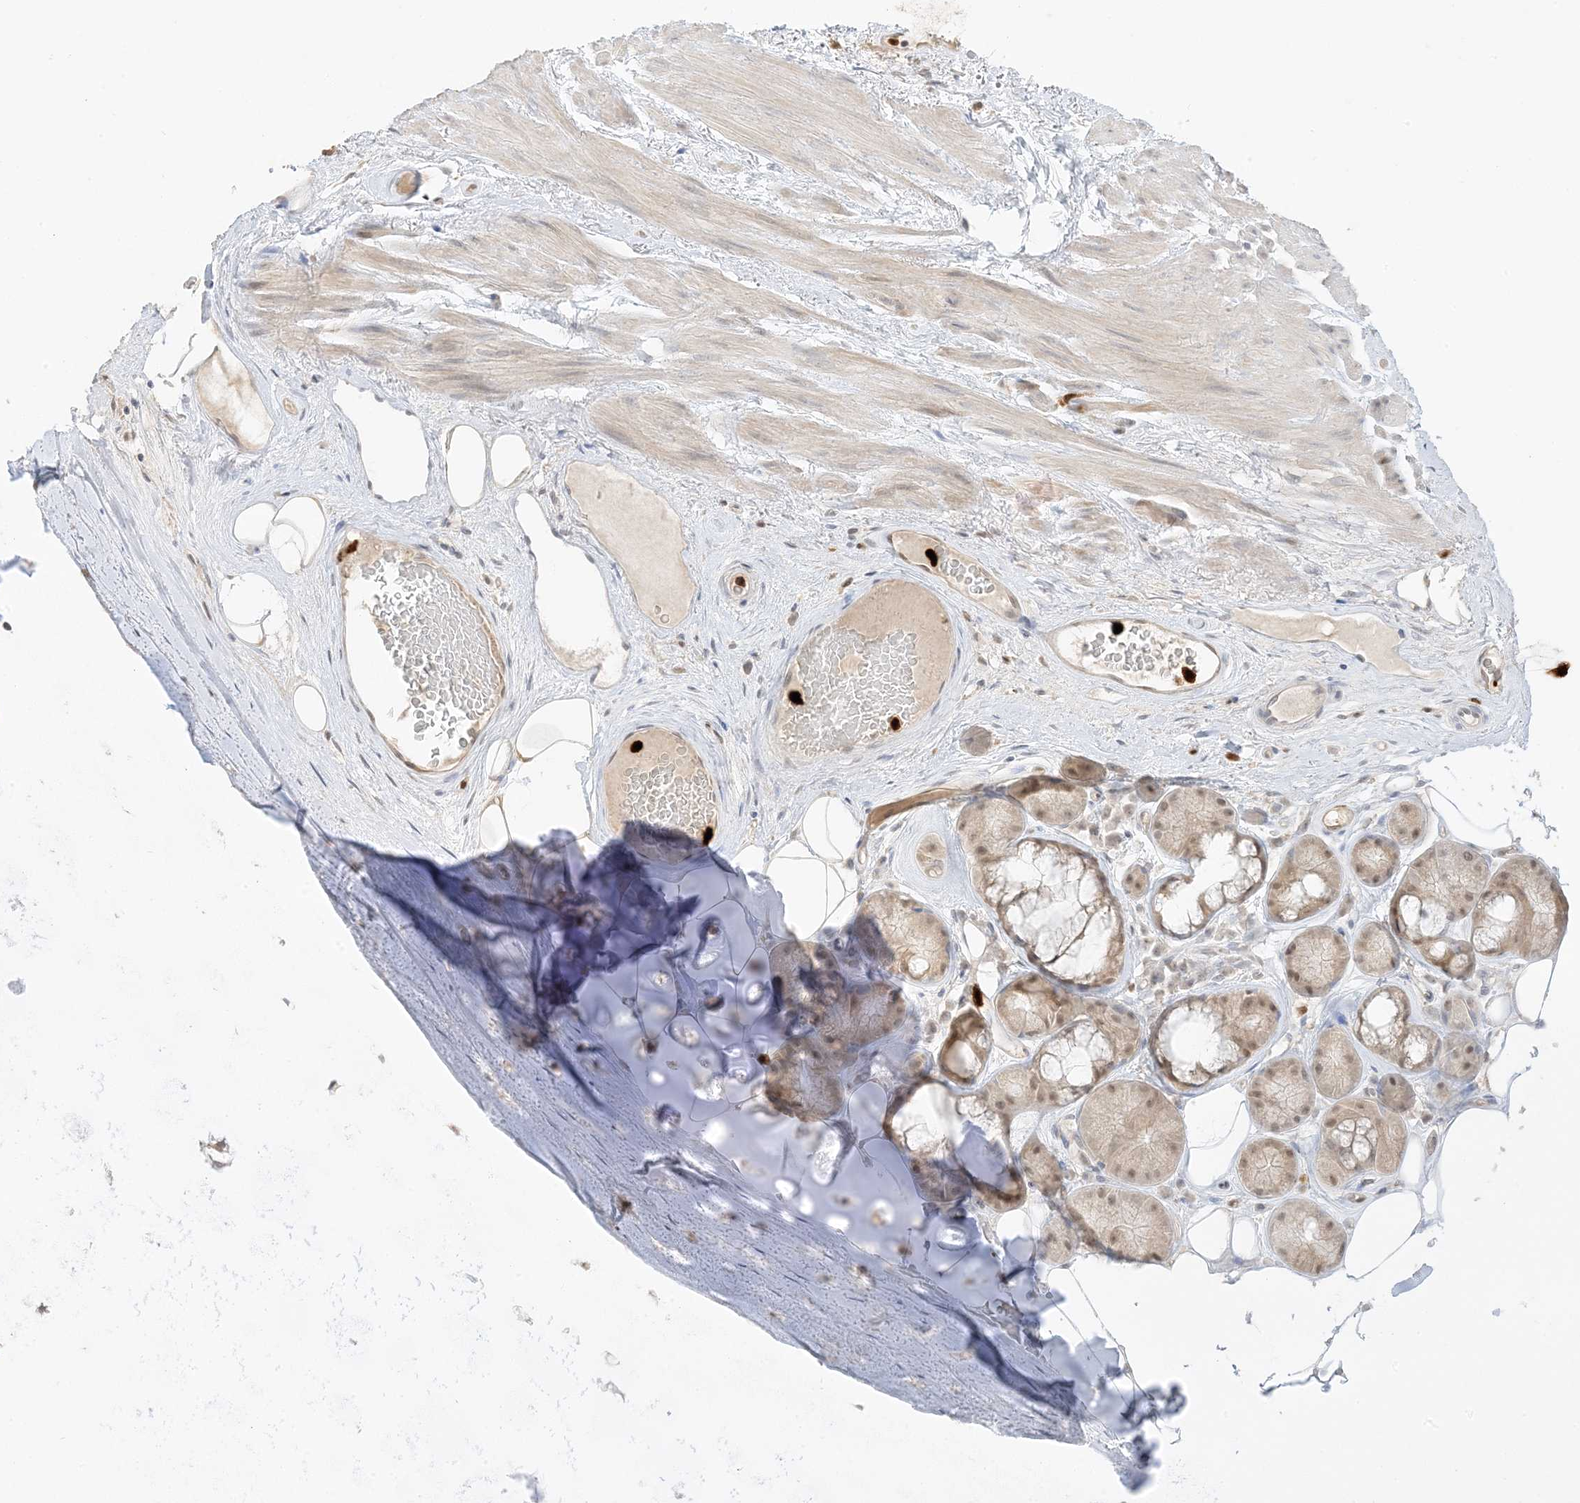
{"staining": {"intensity": "negative", "quantity": "none", "location": "none"}, "tissue": "adipose tissue", "cell_type": "Adipocytes", "image_type": "normal", "snomed": [{"axis": "morphology", "description": "Normal tissue, NOS"}, {"axis": "morphology", "description": "Squamous cell carcinoma, NOS"}, {"axis": "topography", "description": "Lymph node"}, {"axis": "topography", "description": "Bronchus"}, {"axis": "topography", "description": "Lung"}], "caption": "High magnification brightfield microscopy of unremarkable adipose tissue stained with DAB (brown) and counterstained with hematoxylin (blue): adipocytes show no significant positivity. Nuclei are stained in blue.", "gene": "GCA", "patient": {"sex": "male", "age": 66}}